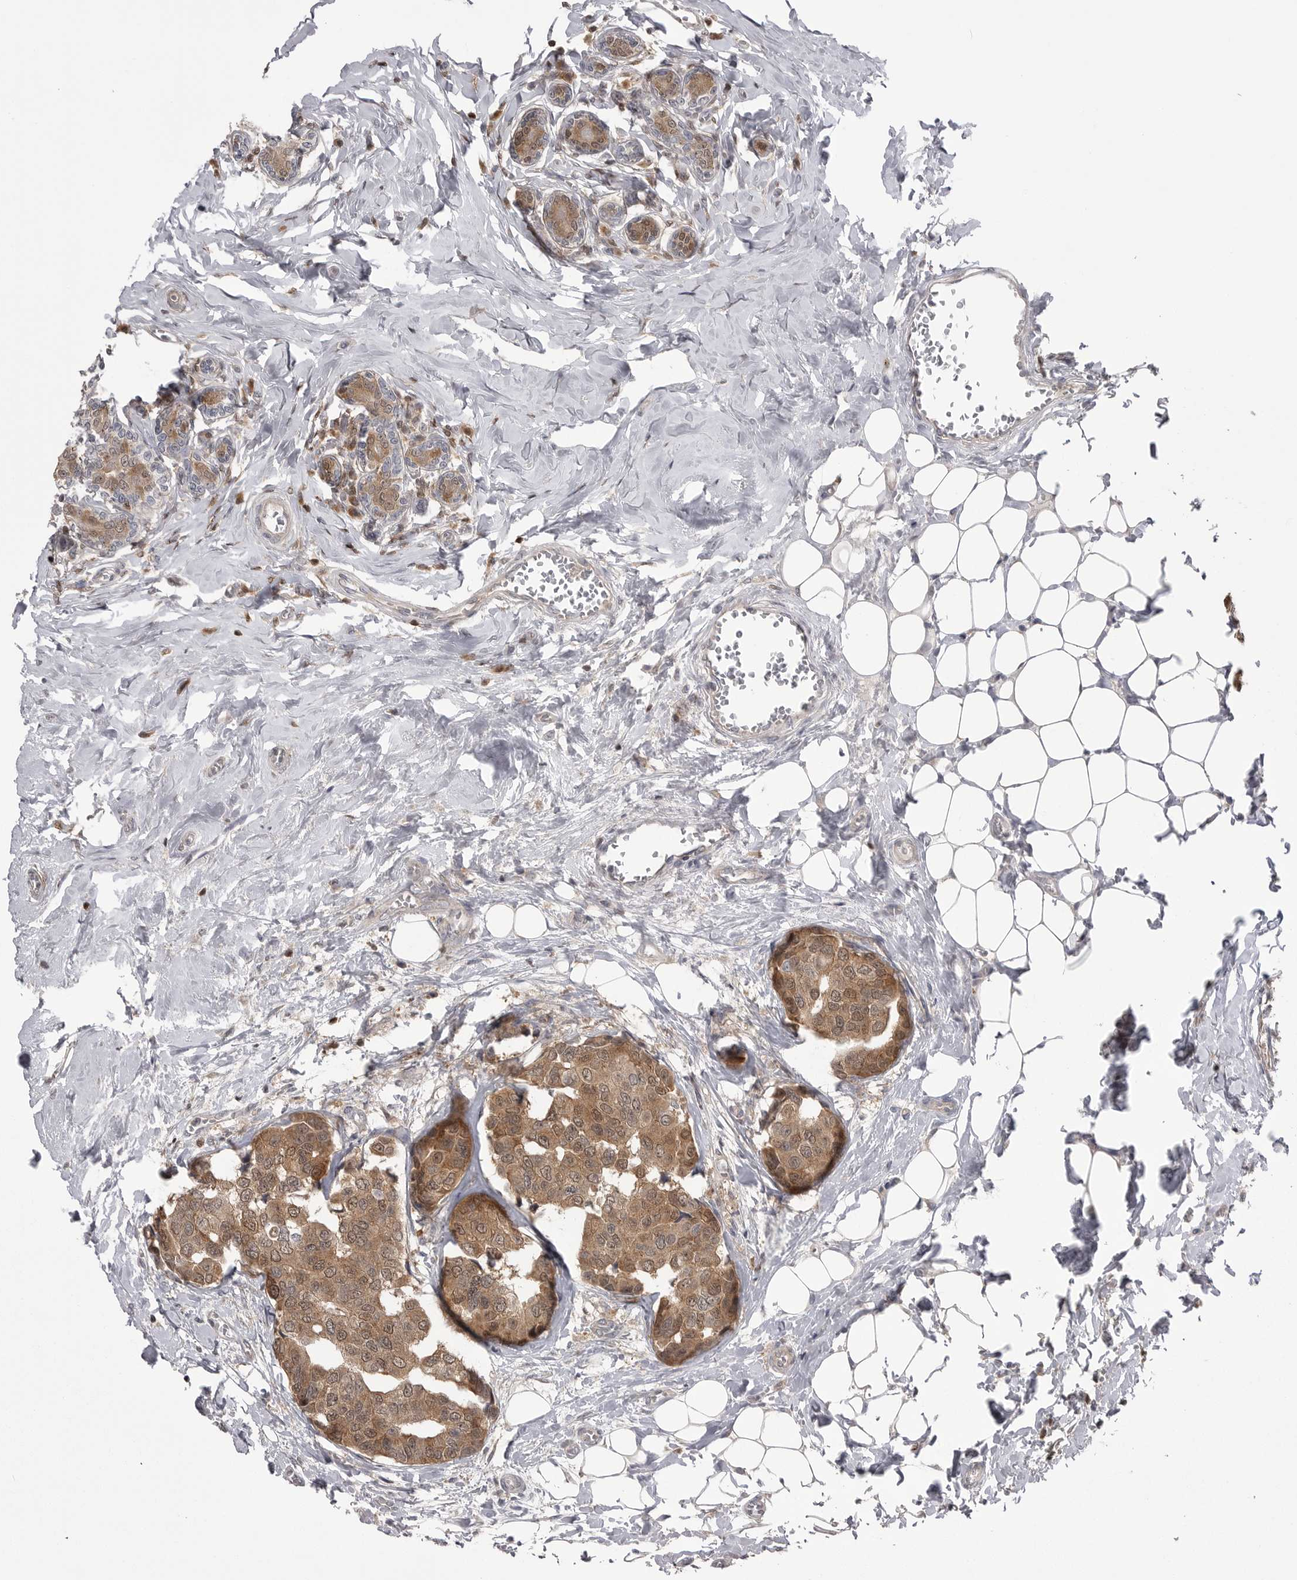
{"staining": {"intensity": "moderate", "quantity": ">75%", "location": "cytoplasmic/membranous,nuclear"}, "tissue": "breast cancer", "cell_type": "Tumor cells", "image_type": "cancer", "snomed": [{"axis": "morphology", "description": "Normal tissue, NOS"}, {"axis": "morphology", "description": "Duct carcinoma"}, {"axis": "topography", "description": "Breast"}], "caption": "Immunohistochemical staining of human breast cancer (intraductal carcinoma) displays moderate cytoplasmic/membranous and nuclear protein expression in approximately >75% of tumor cells.", "gene": "MAPK13", "patient": {"sex": "female", "age": 43}}